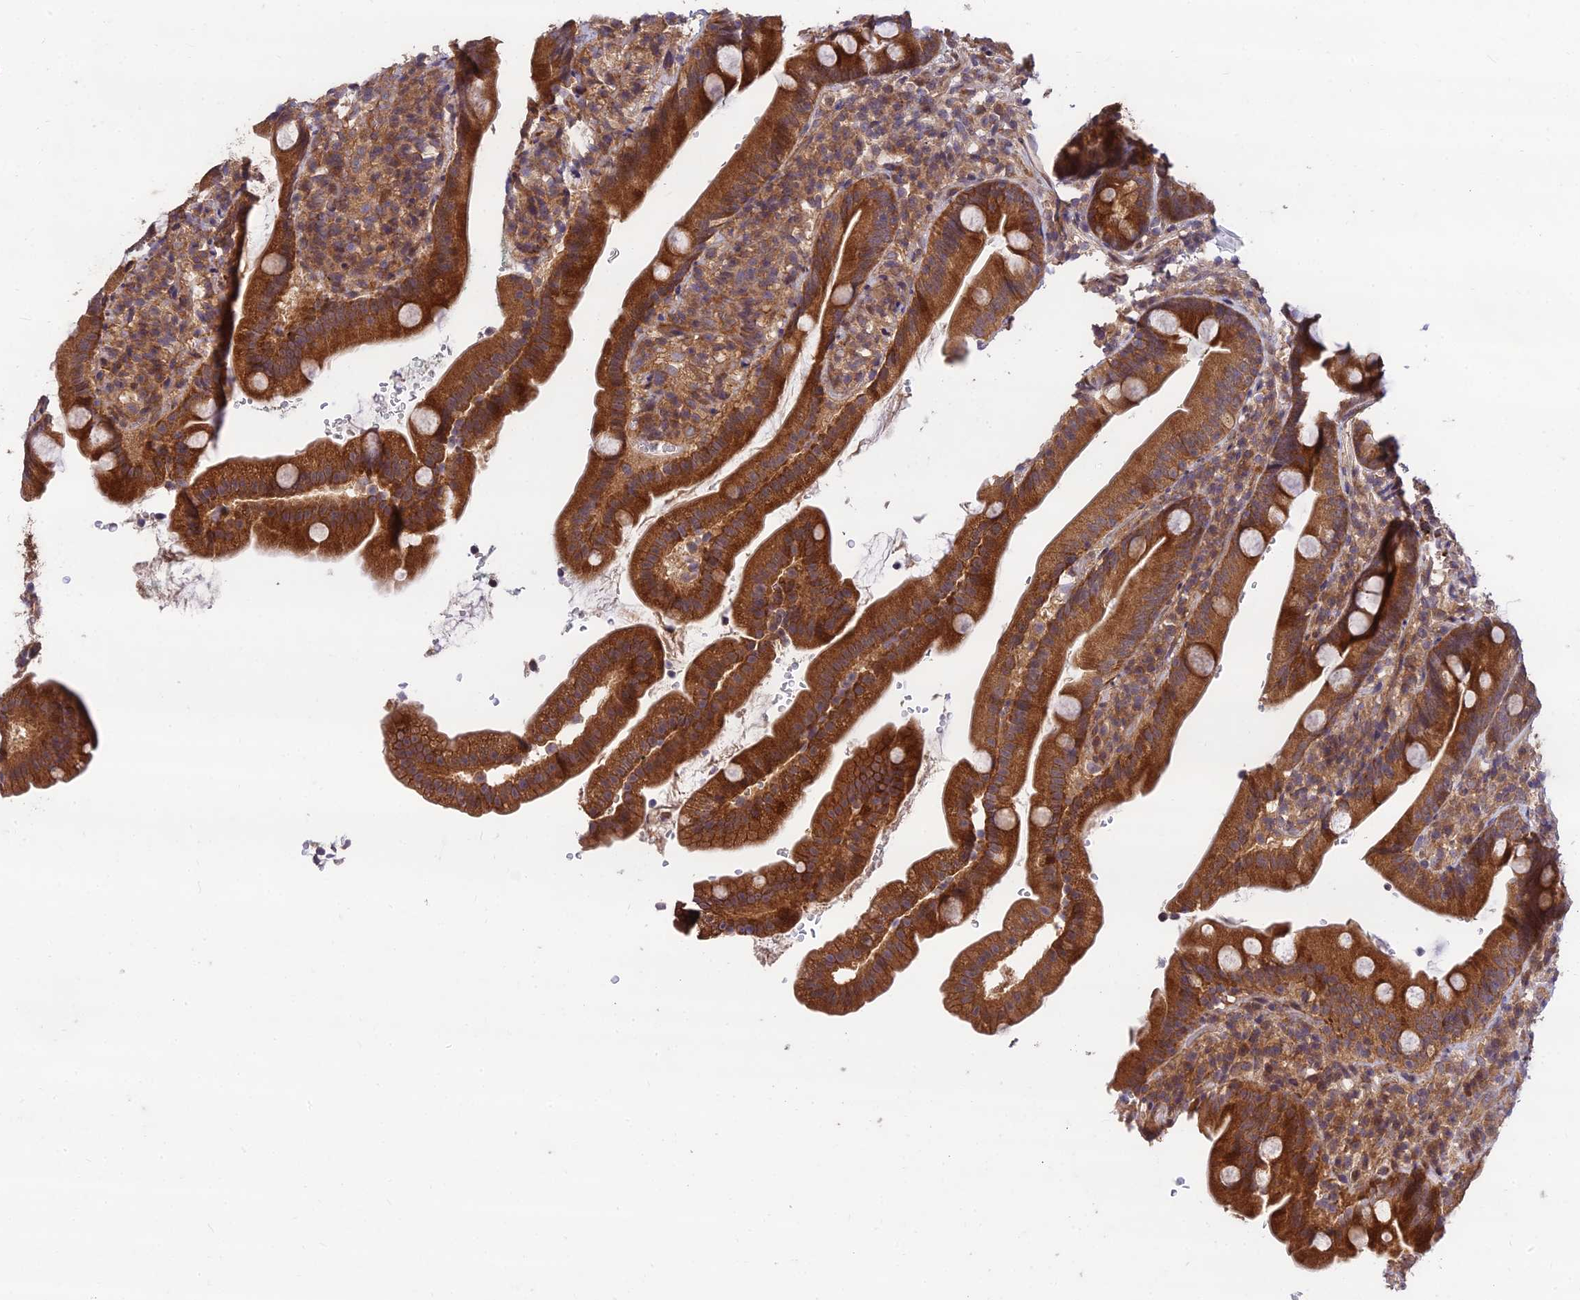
{"staining": {"intensity": "strong", "quantity": ">75%", "location": "cytoplasmic/membranous"}, "tissue": "duodenum", "cell_type": "Glandular cells", "image_type": "normal", "snomed": [{"axis": "morphology", "description": "Normal tissue, NOS"}, {"axis": "topography", "description": "Duodenum"}], "caption": "An immunohistochemistry (IHC) micrograph of benign tissue is shown. Protein staining in brown shows strong cytoplasmic/membranous positivity in duodenum within glandular cells. (DAB (3,3'-diaminobenzidine) = brown stain, brightfield microscopy at high magnification).", "gene": "MKKS", "patient": {"sex": "female", "age": 67}}